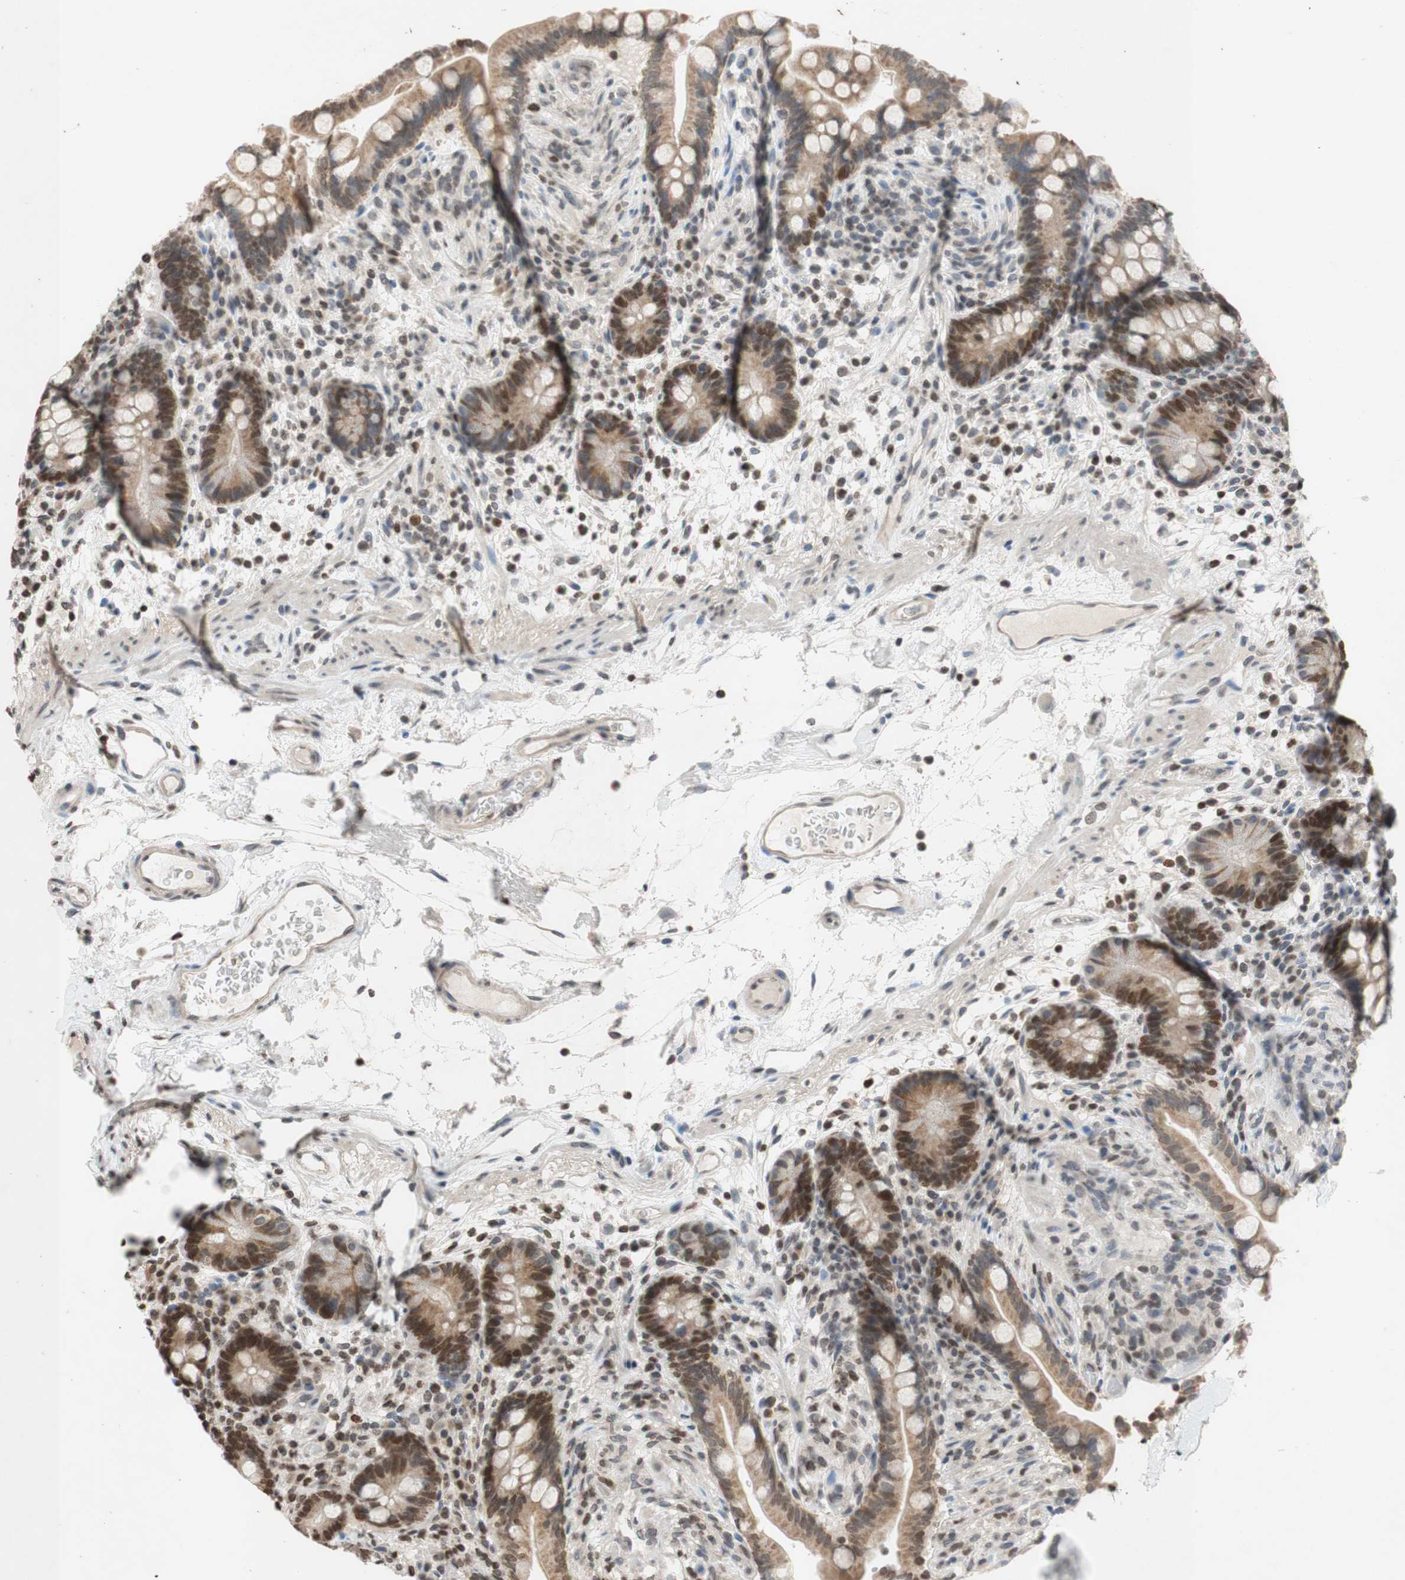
{"staining": {"intensity": "weak", "quantity": "<25%", "location": "nuclear"}, "tissue": "colon", "cell_type": "Endothelial cells", "image_type": "normal", "snomed": [{"axis": "morphology", "description": "Normal tissue, NOS"}, {"axis": "topography", "description": "Colon"}], "caption": "Immunohistochemistry of normal human colon shows no staining in endothelial cells. (Stains: DAB immunohistochemistry with hematoxylin counter stain, Microscopy: brightfield microscopy at high magnification).", "gene": "MCM6", "patient": {"sex": "male", "age": 73}}